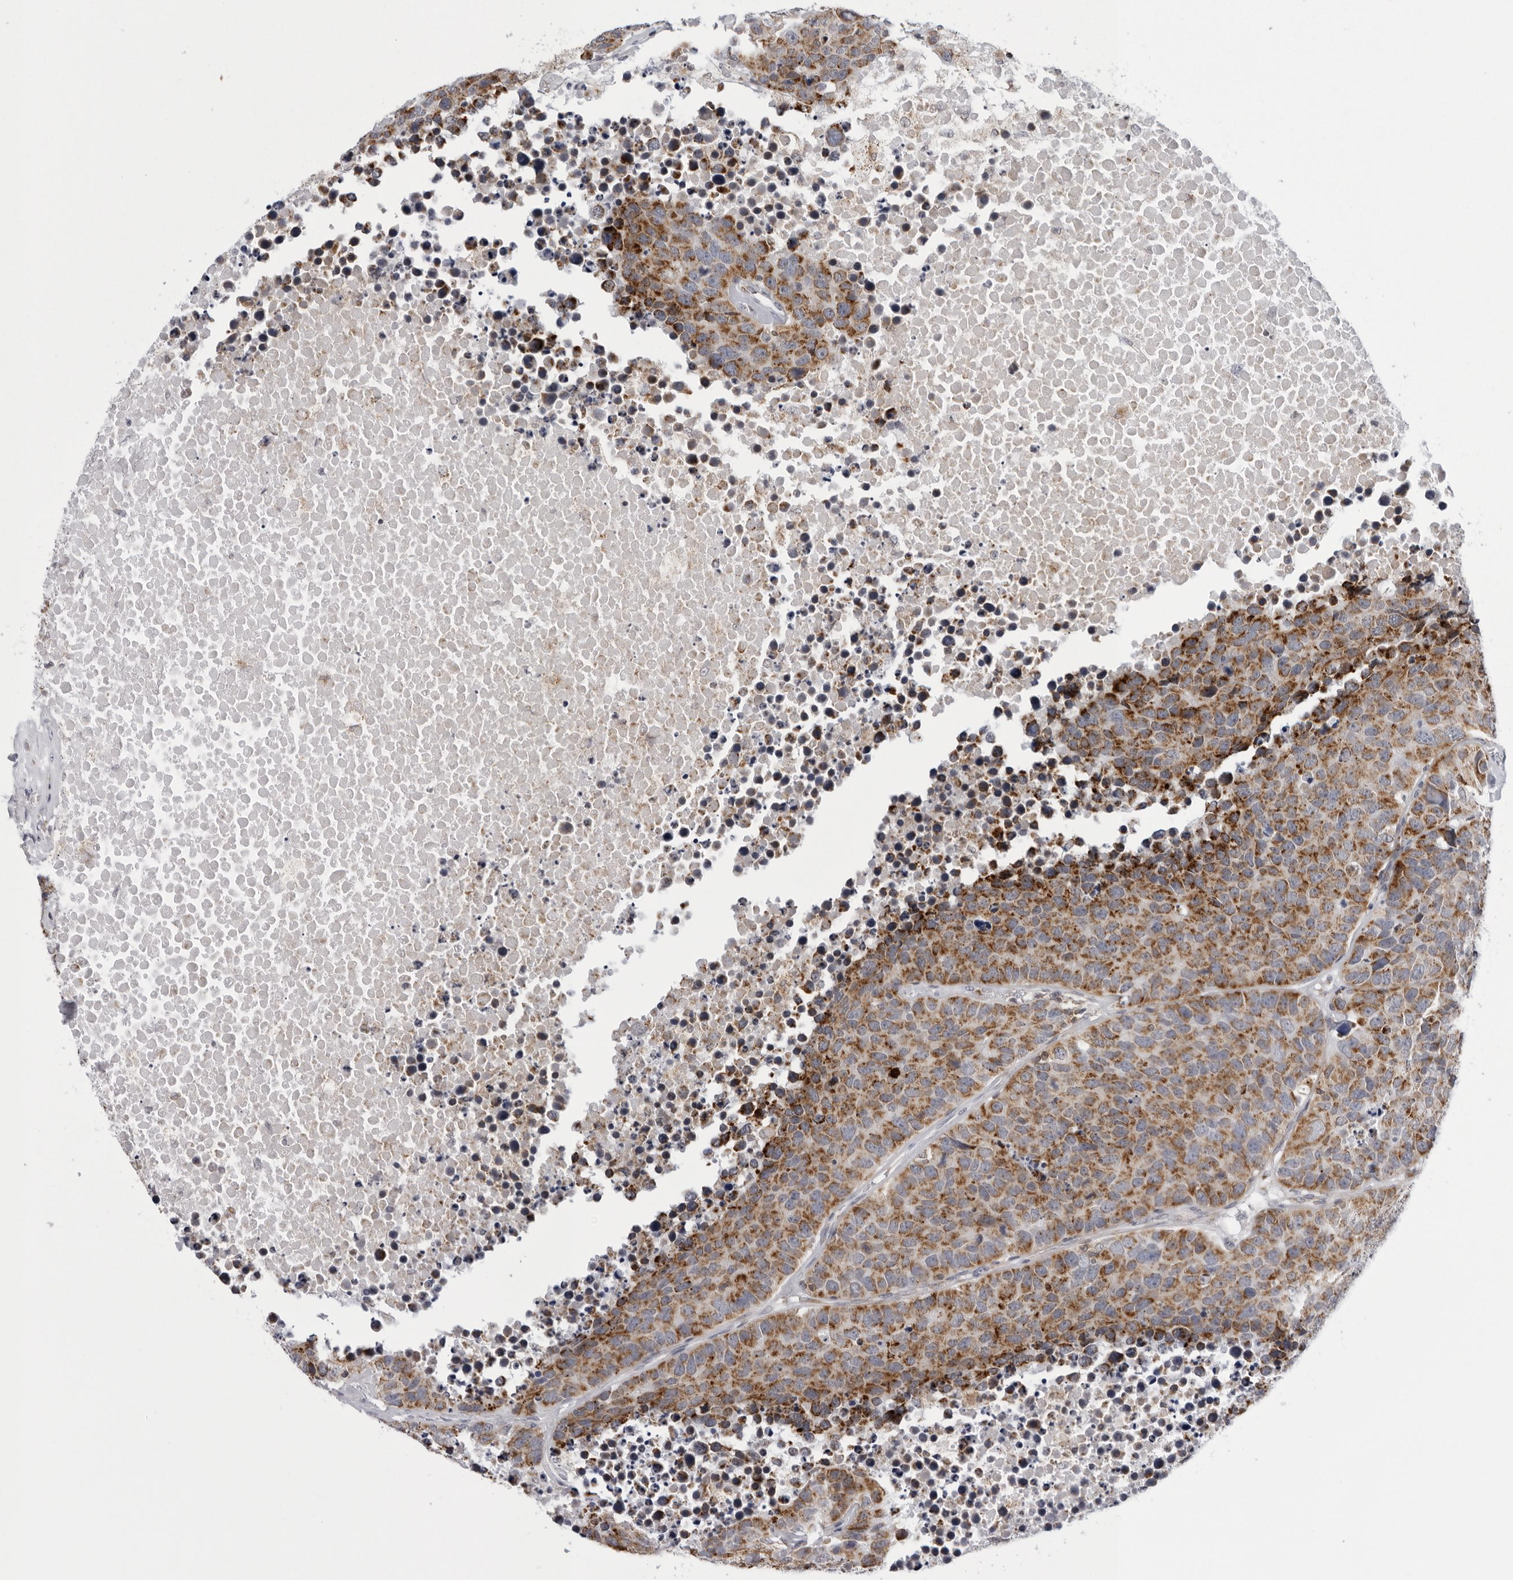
{"staining": {"intensity": "strong", "quantity": ">75%", "location": "cytoplasmic/membranous"}, "tissue": "carcinoid", "cell_type": "Tumor cells", "image_type": "cancer", "snomed": [{"axis": "morphology", "description": "Carcinoid, malignant, NOS"}, {"axis": "topography", "description": "Lung"}], "caption": "Tumor cells show high levels of strong cytoplasmic/membranous positivity in about >75% of cells in human carcinoid.", "gene": "CPT2", "patient": {"sex": "male", "age": 60}}